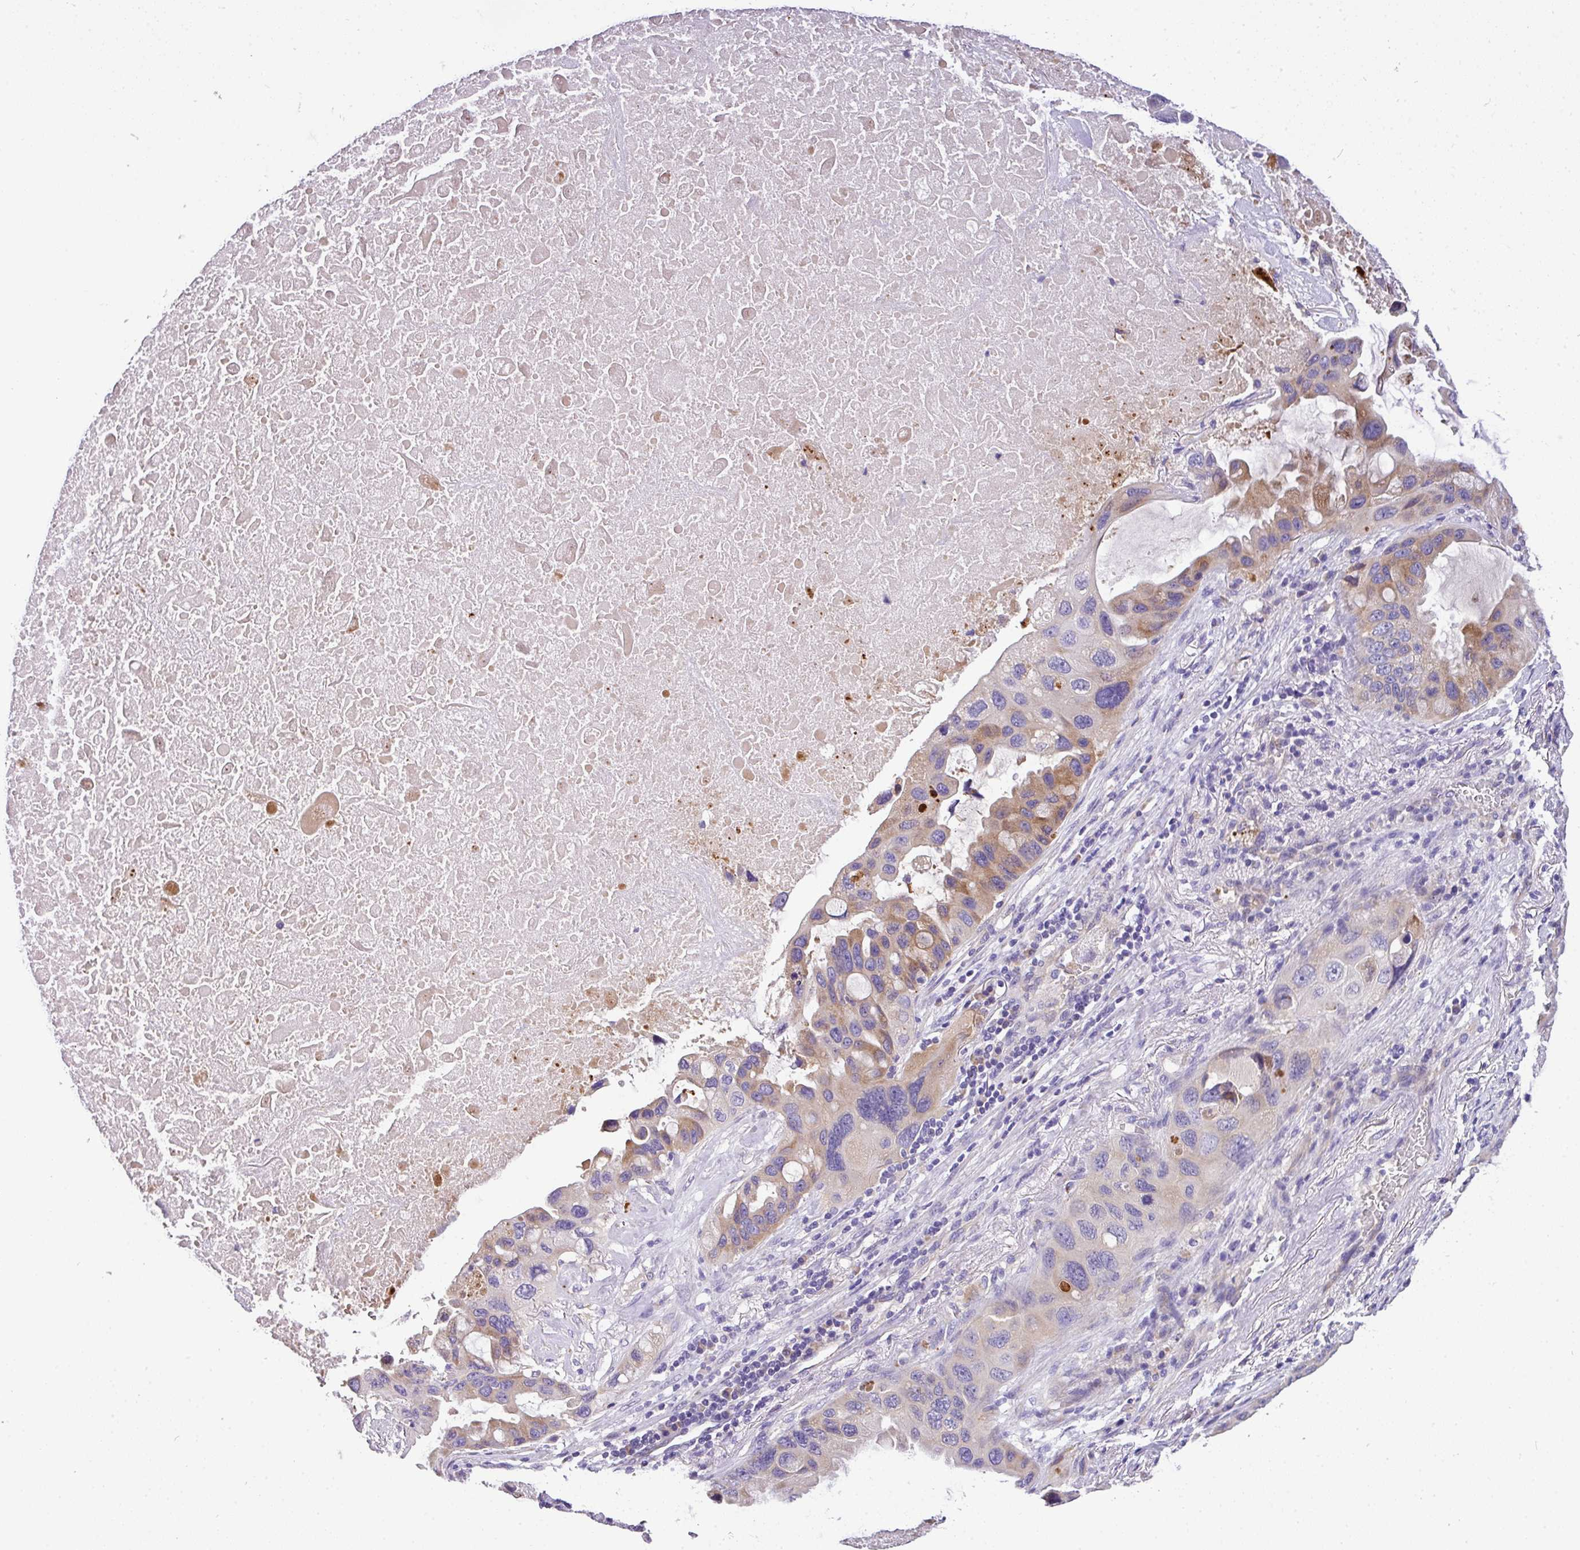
{"staining": {"intensity": "moderate", "quantity": "25%-75%", "location": "cytoplasmic/membranous"}, "tissue": "lung cancer", "cell_type": "Tumor cells", "image_type": "cancer", "snomed": [{"axis": "morphology", "description": "Squamous cell carcinoma, NOS"}, {"axis": "topography", "description": "Lung"}], "caption": "Lung squamous cell carcinoma tissue shows moderate cytoplasmic/membranous expression in approximately 25%-75% of tumor cells, visualized by immunohistochemistry.", "gene": "ANXA2R", "patient": {"sex": "female", "age": 73}}